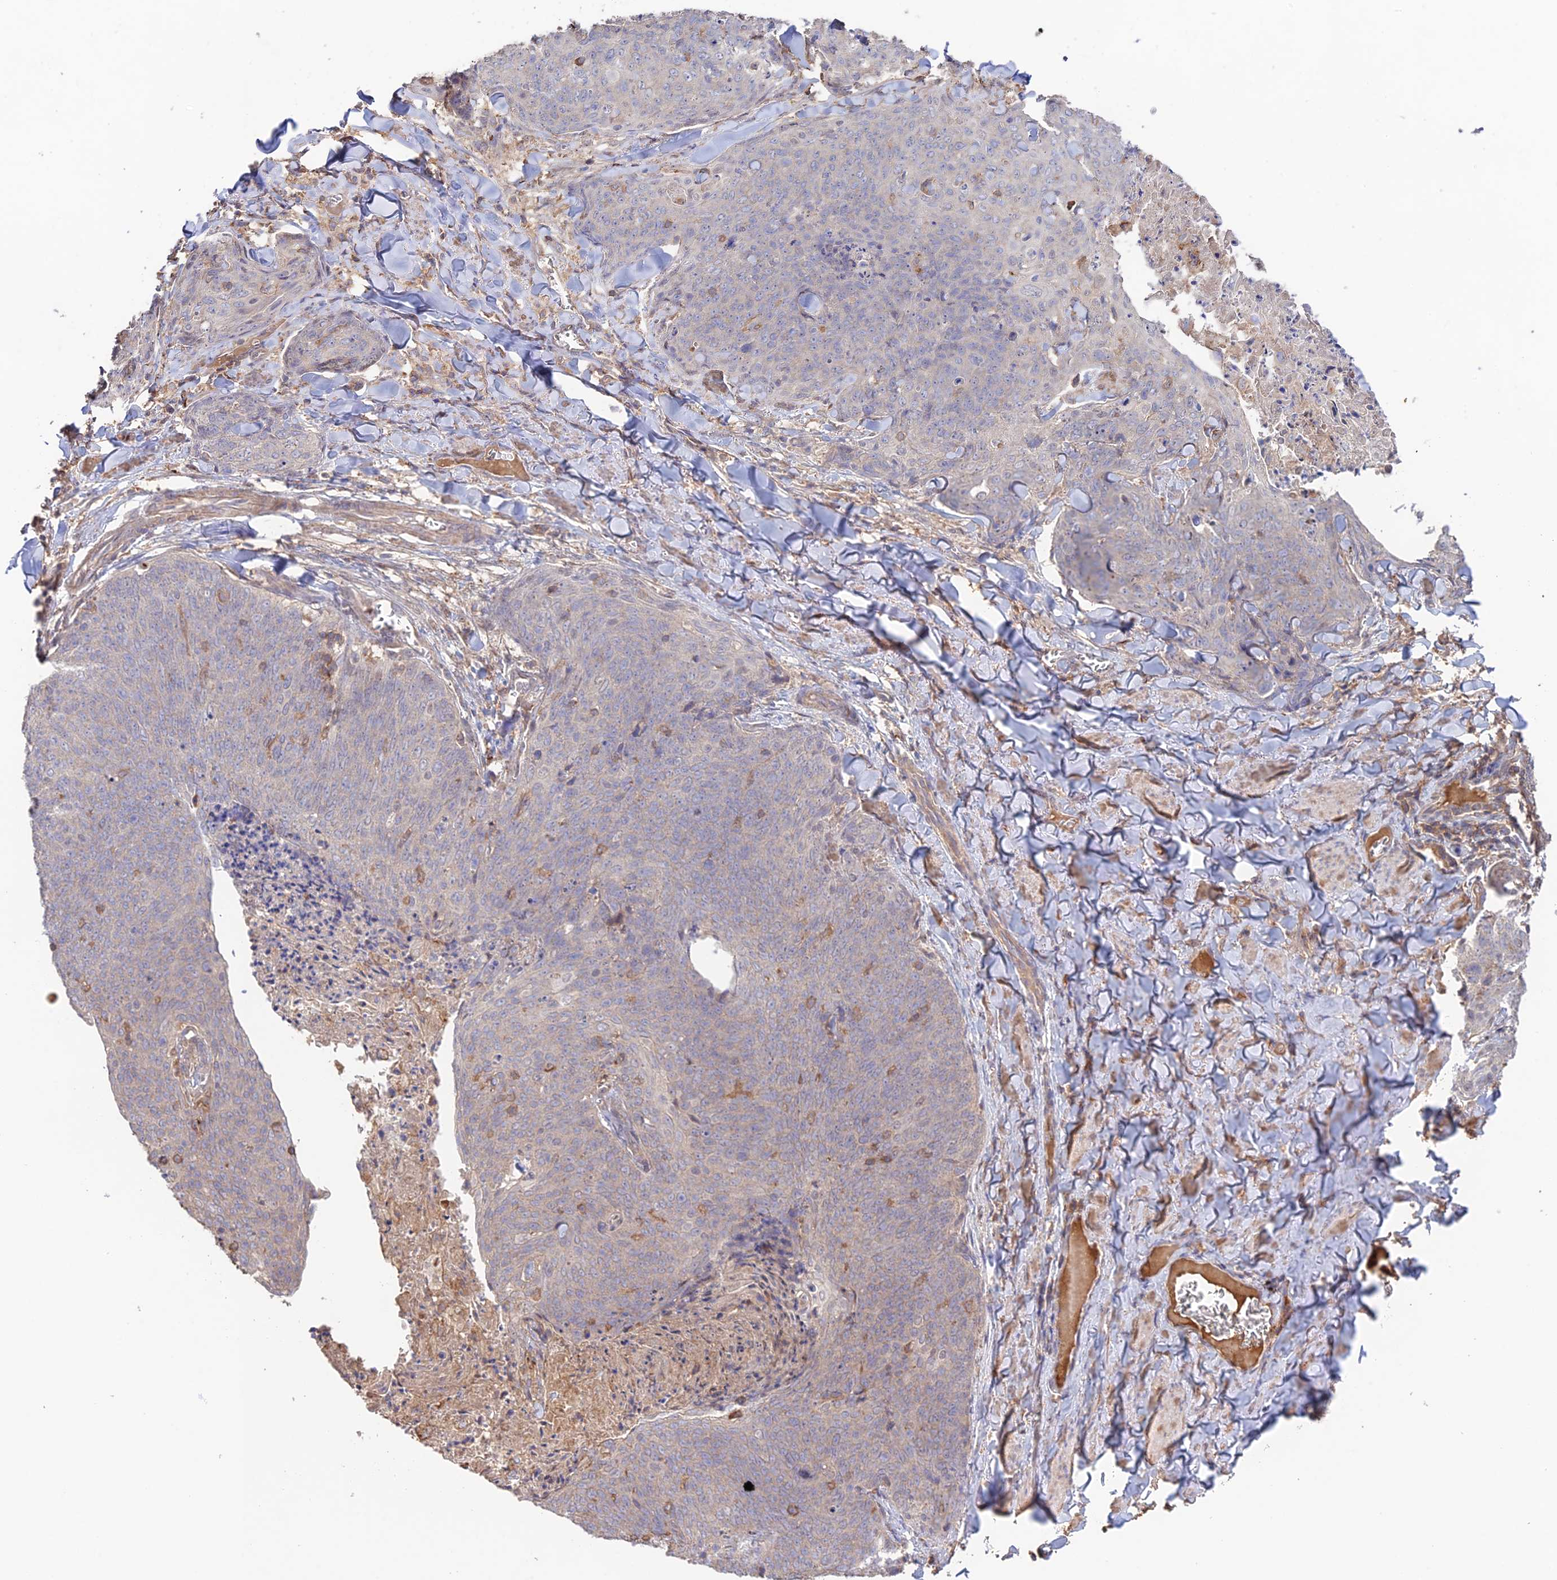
{"staining": {"intensity": "negative", "quantity": "none", "location": "none"}, "tissue": "skin cancer", "cell_type": "Tumor cells", "image_type": "cancer", "snomed": [{"axis": "morphology", "description": "Squamous cell carcinoma, NOS"}, {"axis": "topography", "description": "Skin"}, {"axis": "topography", "description": "Vulva"}], "caption": "There is no significant expression in tumor cells of skin squamous cell carcinoma.", "gene": "CLCF1", "patient": {"sex": "female", "age": 85}}